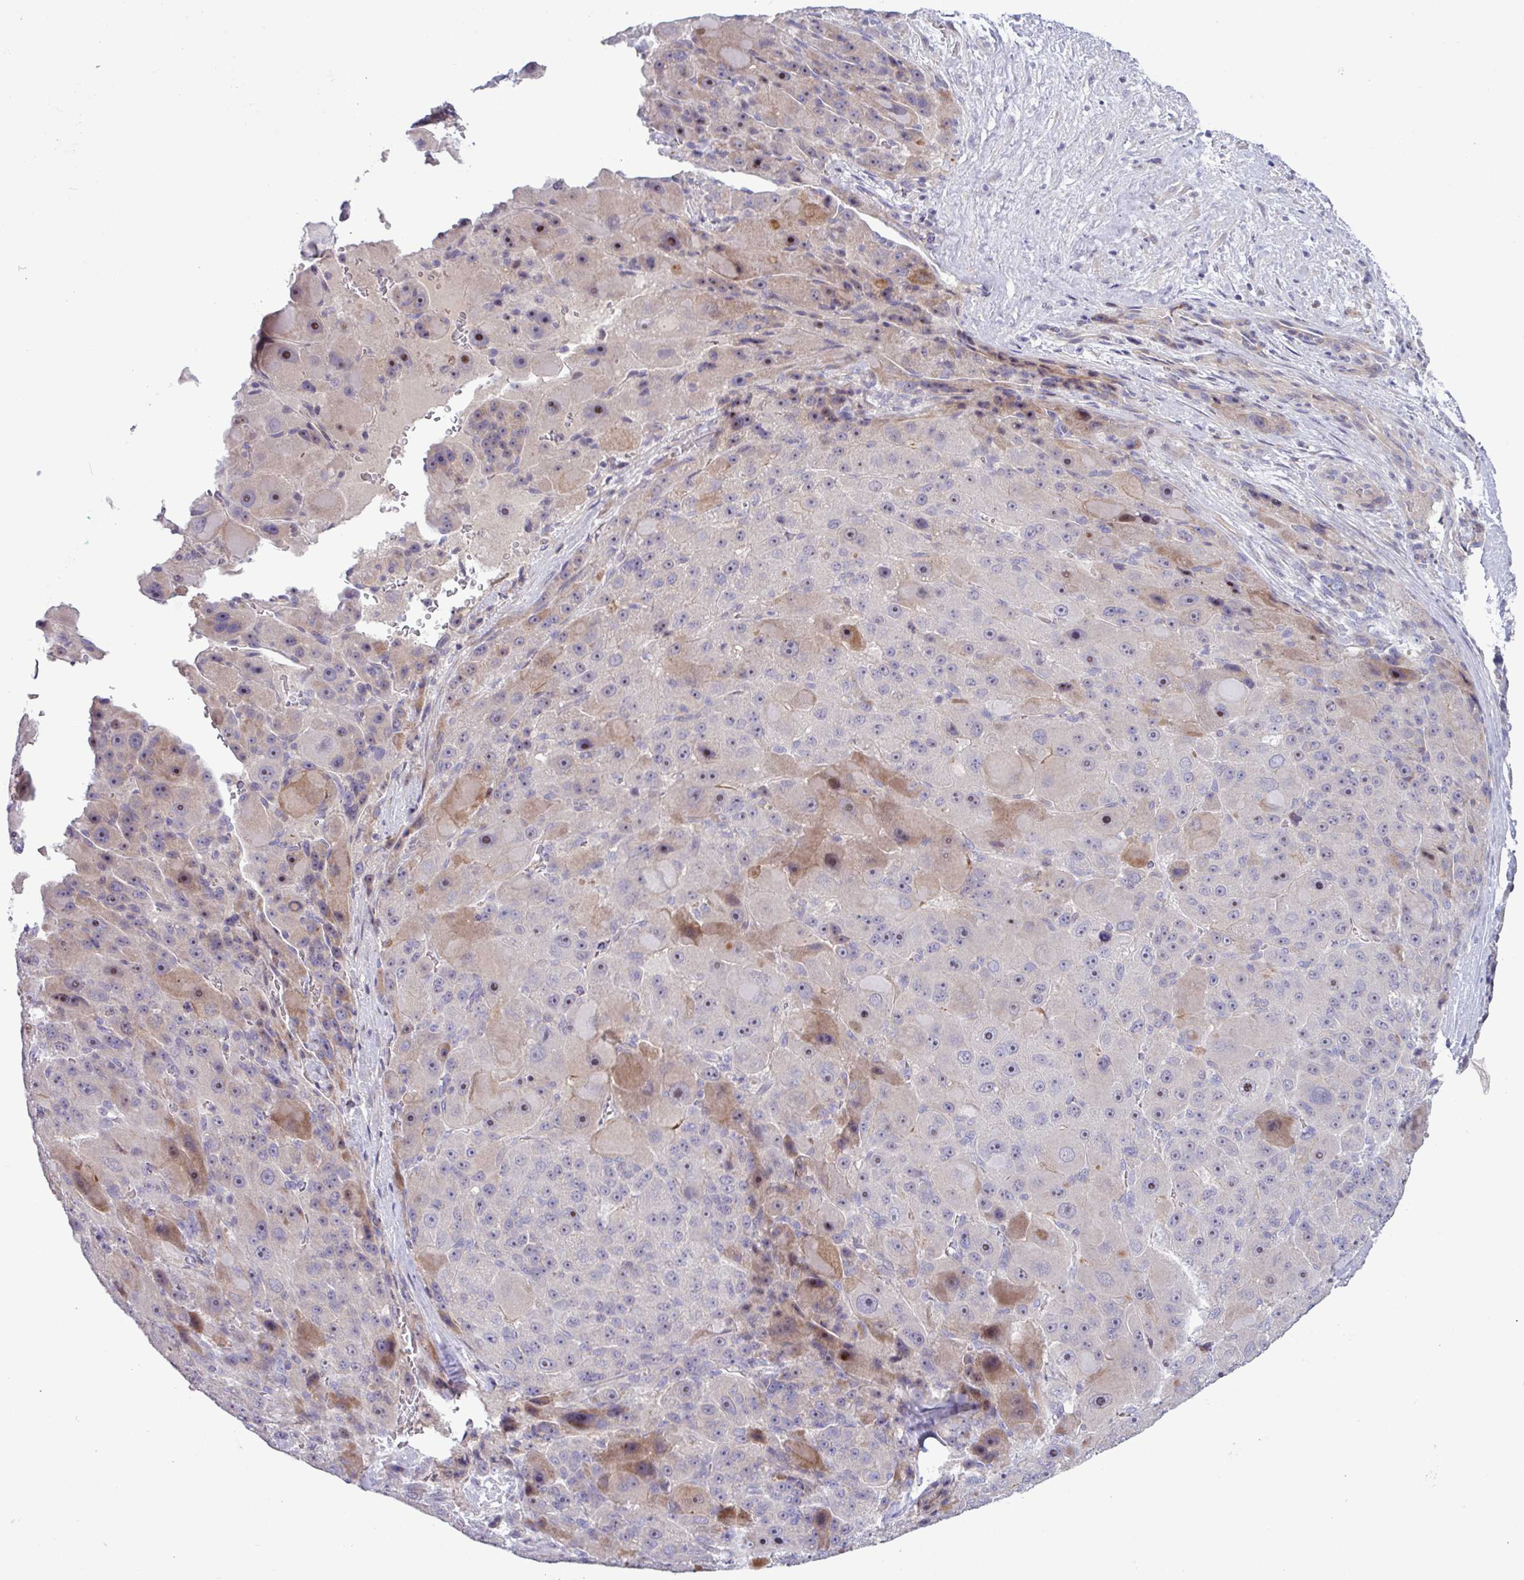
{"staining": {"intensity": "weak", "quantity": "<25%", "location": "cytoplasmic/membranous"}, "tissue": "liver cancer", "cell_type": "Tumor cells", "image_type": "cancer", "snomed": [{"axis": "morphology", "description": "Carcinoma, Hepatocellular, NOS"}, {"axis": "topography", "description": "Liver"}], "caption": "The image reveals no significant expression in tumor cells of liver hepatocellular carcinoma.", "gene": "TNFSF12", "patient": {"sex": "male", "age": 76}}